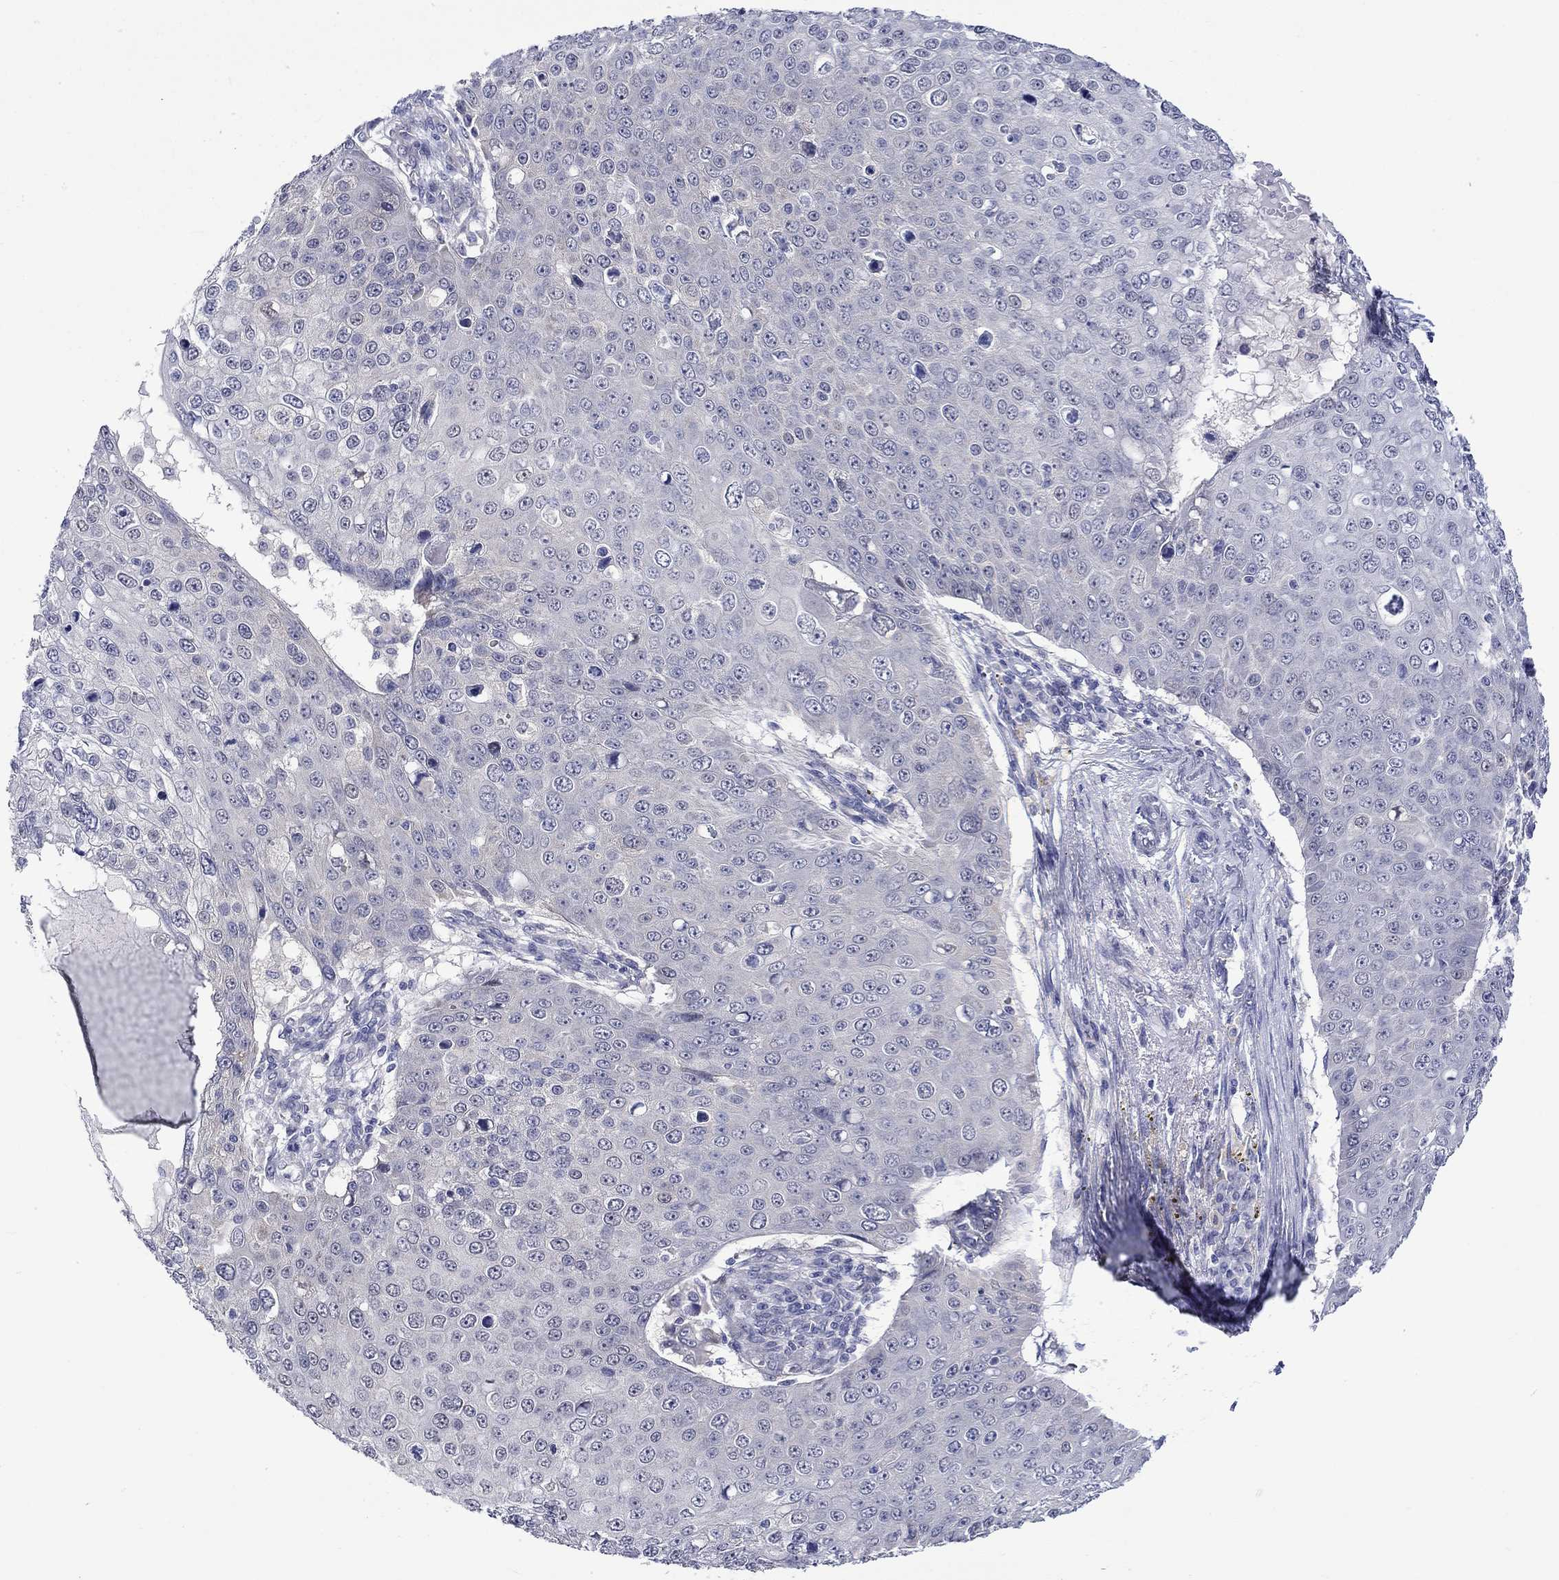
{"staining": {"intensity": "negative", "quantity": "none", "location": "none"}, "tissue": "skin cancer", "cell_type": "Tumor cells", "image_type": "cancer", "snomed": [{"axis": "morphology", "description": "Squamous cell carcinoma, NOS"}, {"axis": "topography", "description": "Skin"}], "caption": "The immunohistochemistry image has no significant staining in tumor cells of squamous cell carcinoma (skin) tissue.", "gene": "CERS1", "patient": {"sex": "male", "age": 71}}